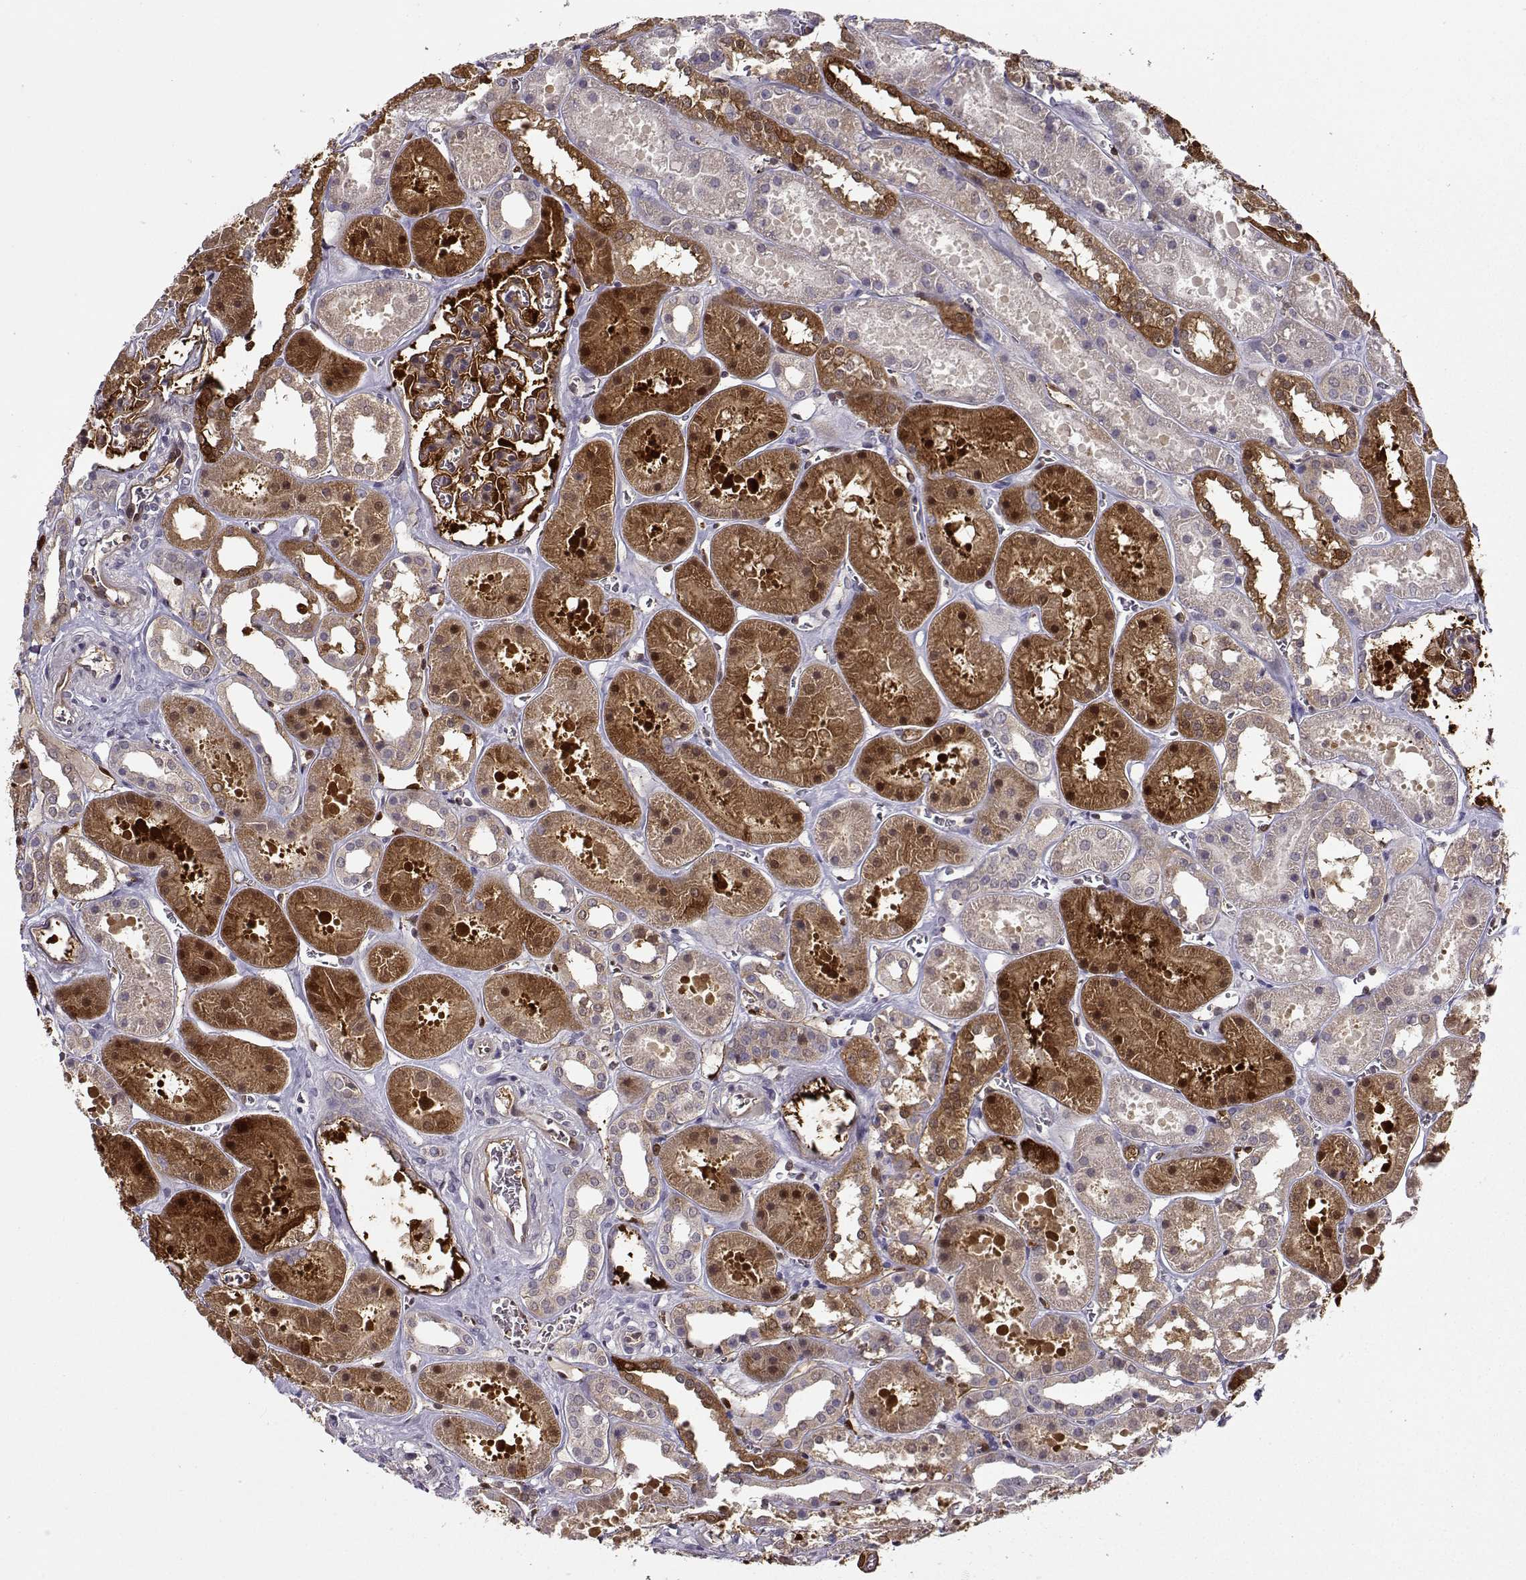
{"staining": {"intensity": "strong", "quantity": "25%-75%", "location": "cytoplasmic/membranous"}, "tissue": "kidney", "cell_type": "Cells in glomeruli", "image_type": "normal", "snomed": [{"axis": "morphology", "description": "Normal tissue, NOS"}, {"axis": "topography", "description": "Kidney"}], "caption": "Immunohistochemistry of unremarkable kidney displays high levels of strong cytoplasmic/membranous staining in approximately 25%-75% of cells in glomeruli. (IHC, brightfield microscopy, high magnification).", "gene": "NQO1", "patient": {"sex": "female", "age": 41}}